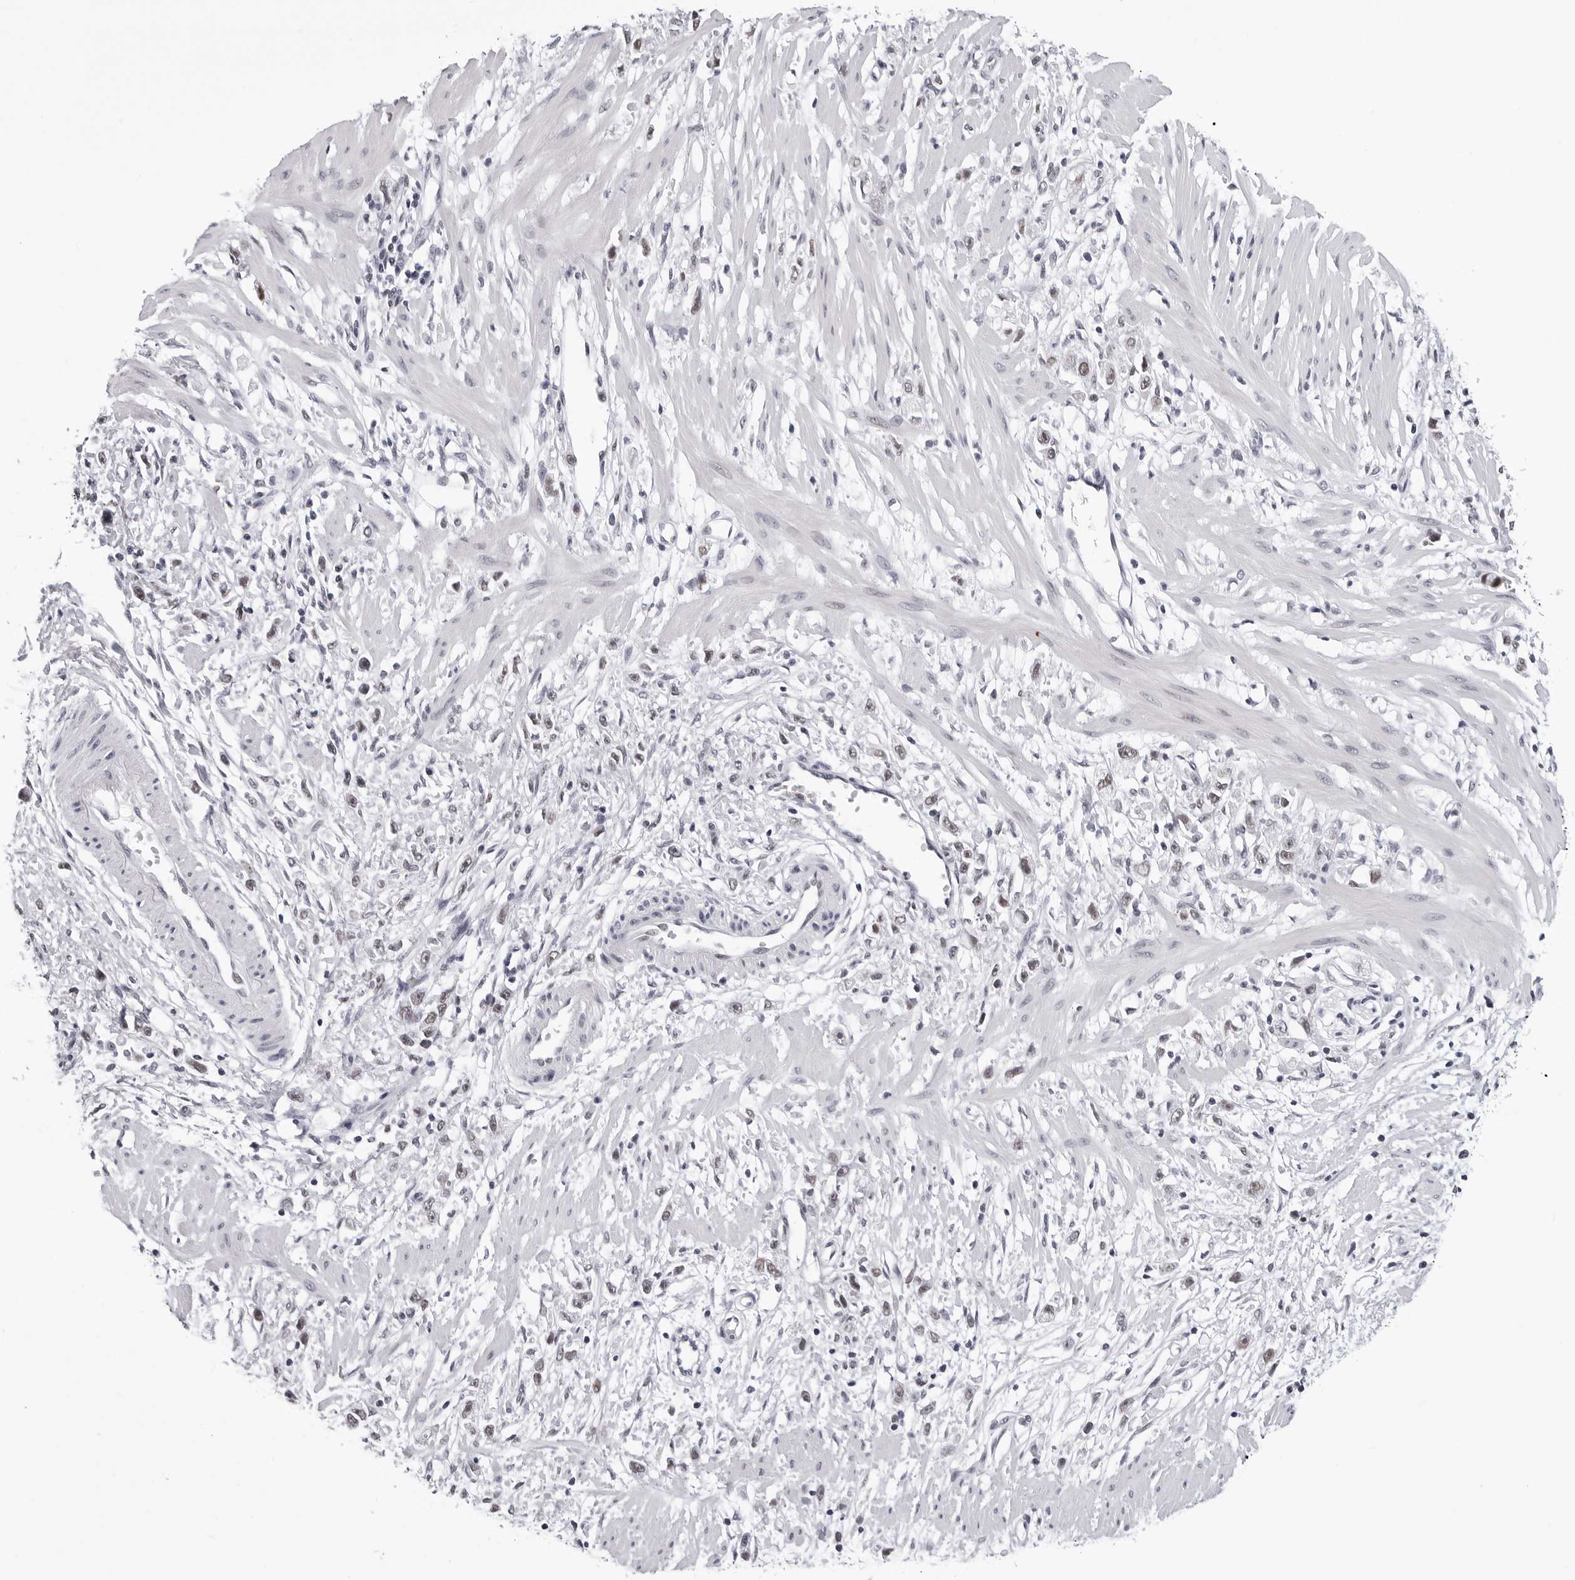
{"staining": {"intensity": "weak", "quantity": ">75%", "location": "nuclear"}, "tissue": "stomach cancer", "cell_type": "Tumor cells", "image_type": "cancer", "snomed": [{"axis": "morphology", "description": "Adenocarcinoma, NOS"}, {"axis": "topography", "description": "Stomach"}], "caption": "Weak nuclear protein staining is identified in approximately >75% of tumor cells in stomach cancer (adenocarcinoma).", "gene": "SF3B4", "patient": {"sex": "female", "age": 59}}